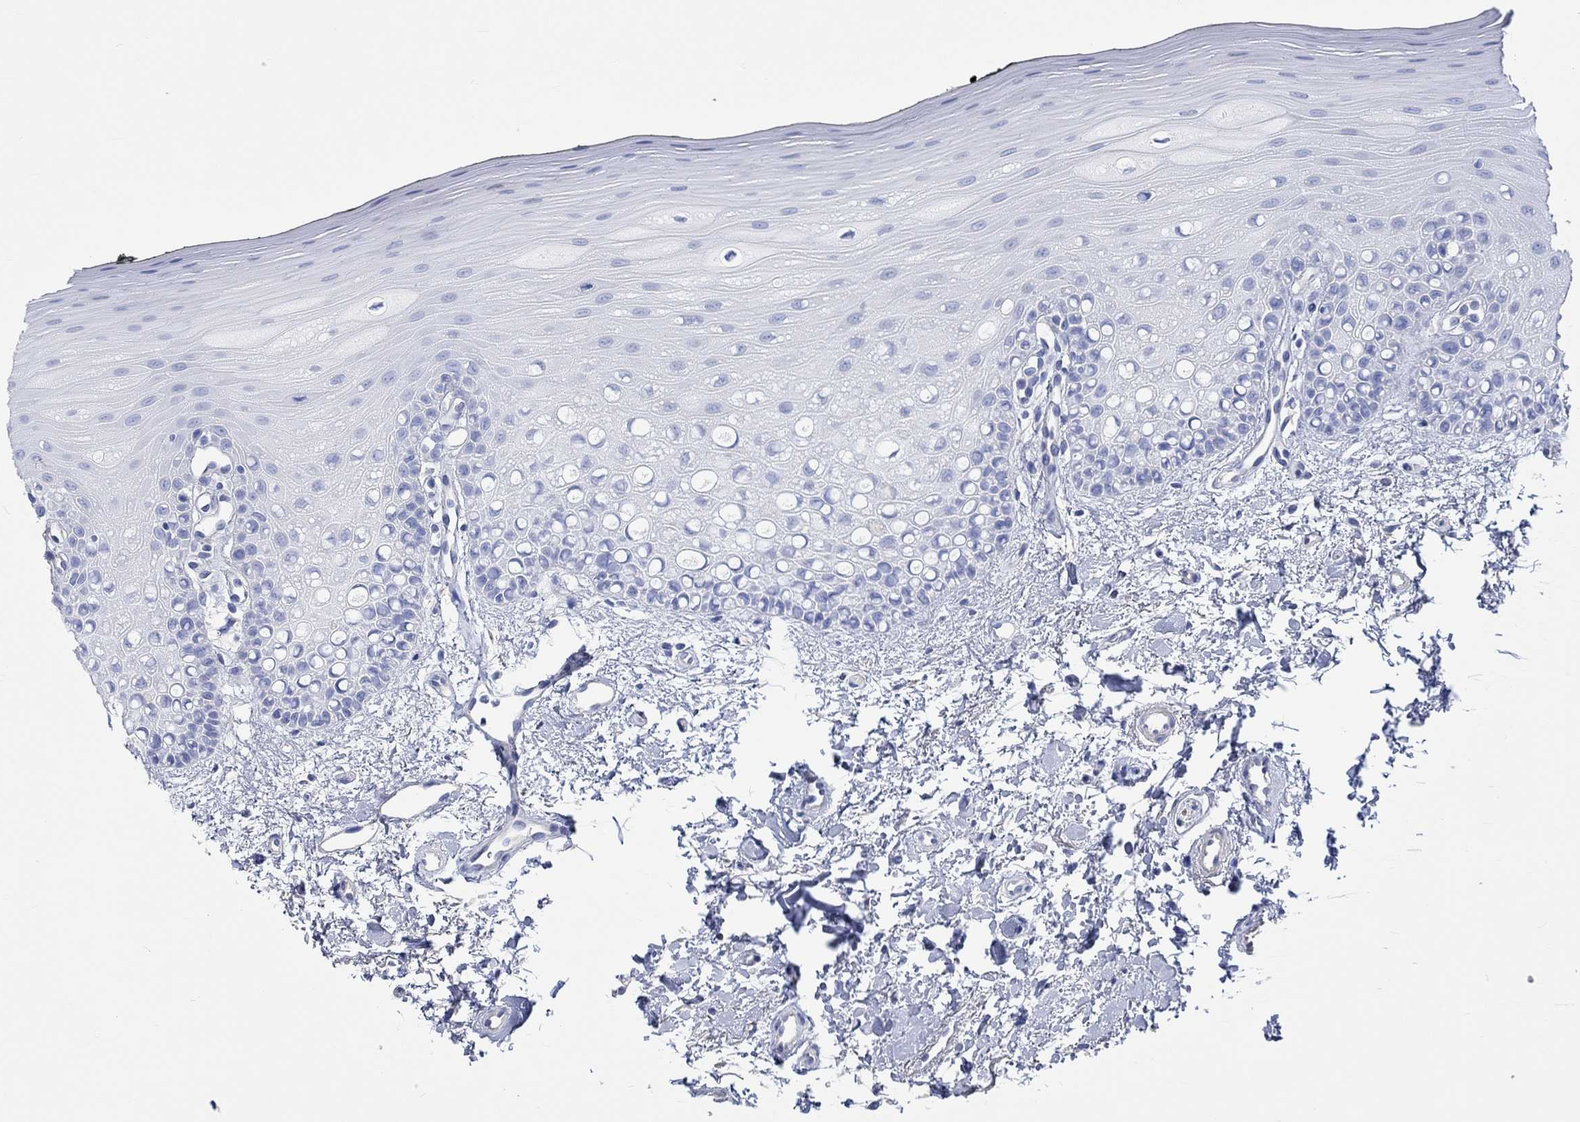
{"staining": {"intensity": "negative", "quantity": "none", "location": "none"}, "tissue": "oral mucosa", "cell_type": "Squamous epithelial cells", "image_type": "normal", "snomed": [{"axis": "morphology", "description": "Normal tissue, NOS"}, {"axis": "topography", "description": "Oral tissue"}], "caption": "An image of oral mucosa stained for a protein displays no brown staining in squamous epithelial cells. The staining is performed using DAB (3,3'-diaminobenzidine) brown chromogen with nuclei counter-stained in using hematoxylin.", "gene": "CPLX1", "patient": {"sex": "female", "age": 78}}